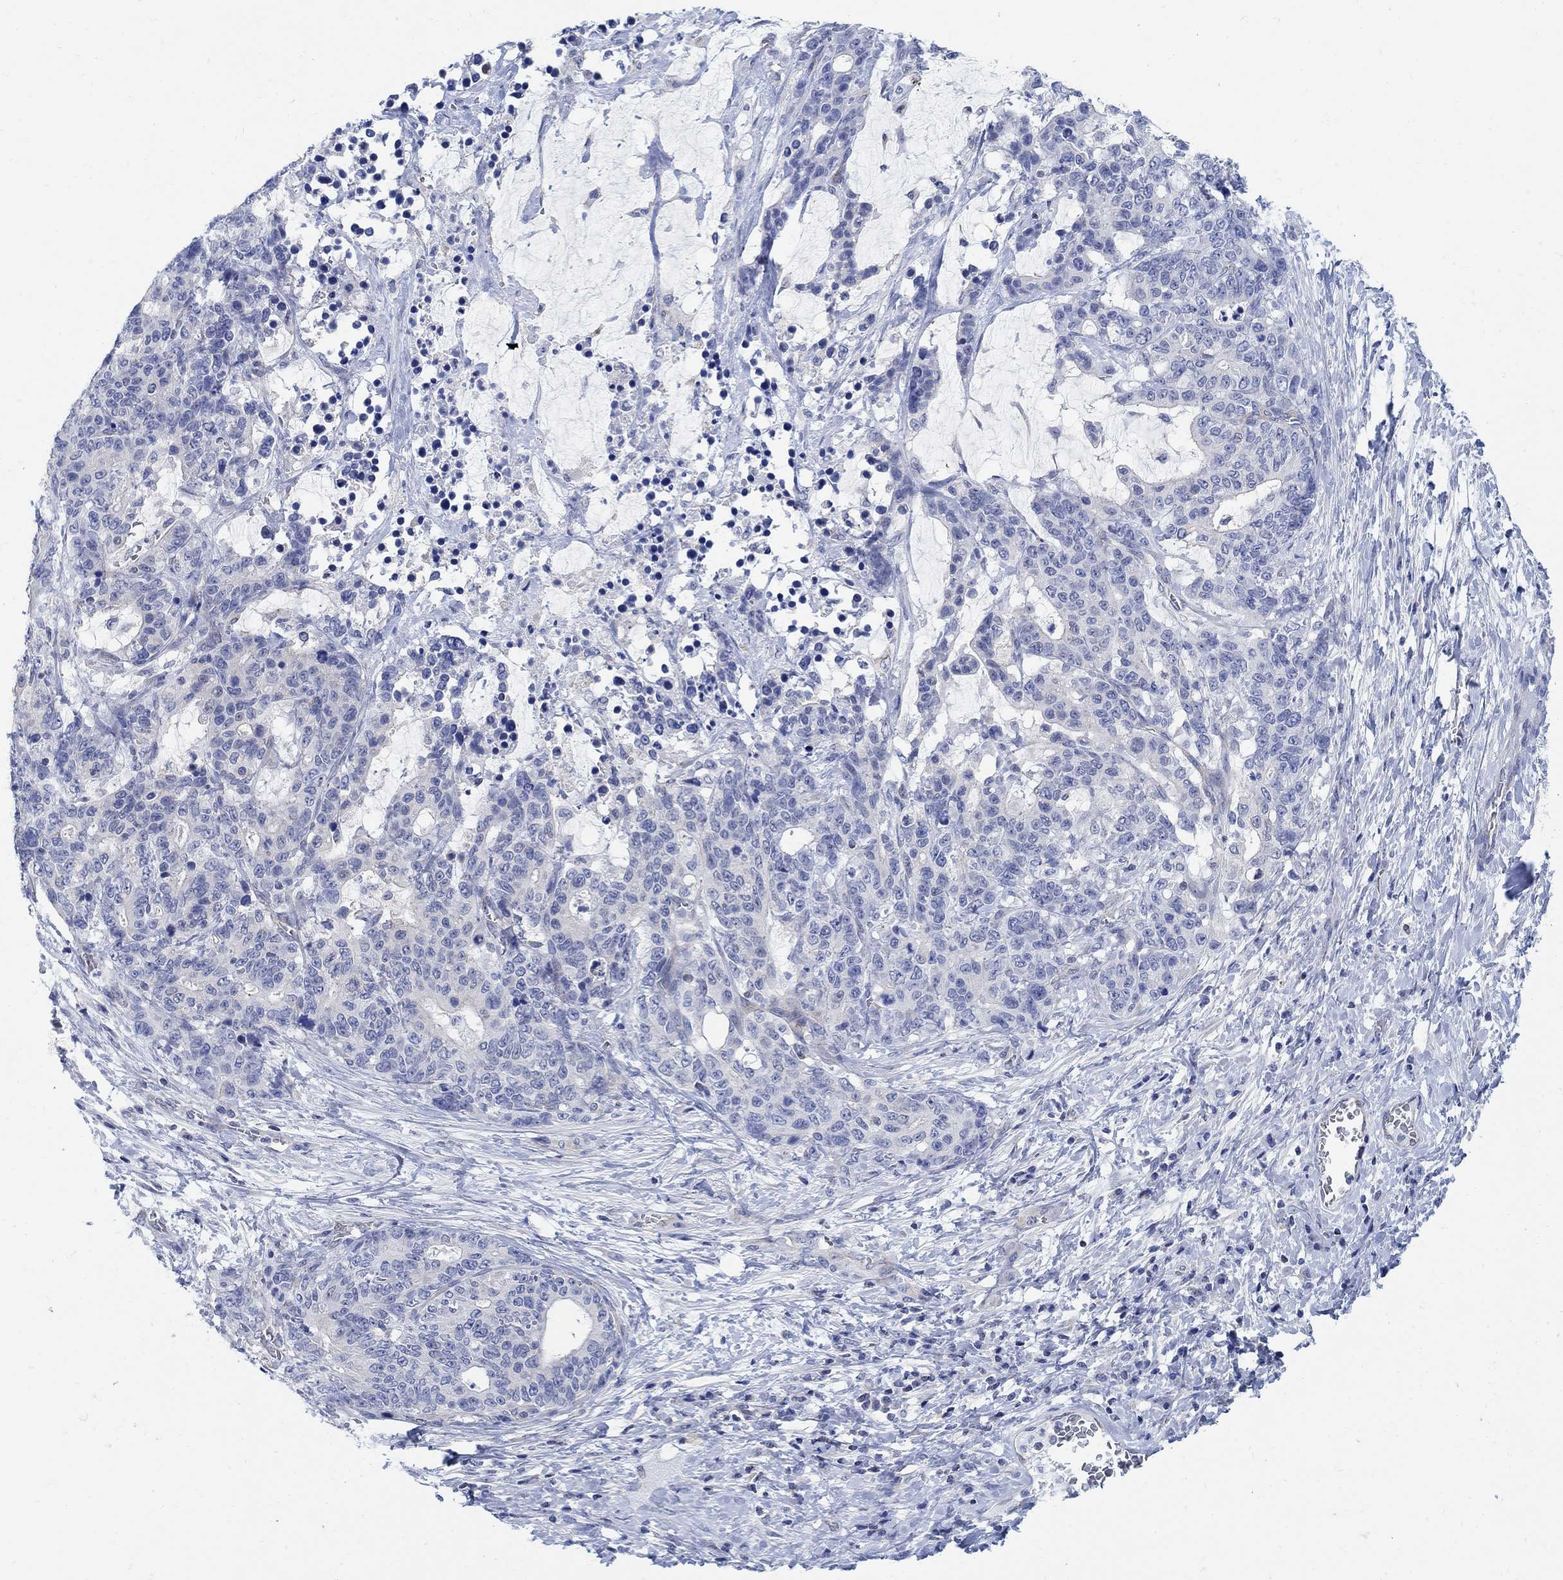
{"staining": {"intensity": "negative", "quantity": "none", "location": "none"}, "tissue": "stomach cancer", "cell_type": "Tumor cells", "image_type": "cancer", "snomed": [{"axis": "morphology", "description": "Normal tissue, NOS"}, {"axis": "morphology", "description": "Adenocarcinoma, NOS"}, {"axis": "topography", "description": "Stomach"}], "caption": "The histopathology image exhibits no staining of tumor cells in stomach adenocarcinoma. Brightfield microscopy of immunohistochemistry stained with DAB (3,3'-diaminobenzidine) (brown) and hematoxylin (blue), captured at high magnification.", "gene": "PHF21B", "patient": {"sex": "female", "age": 64}}